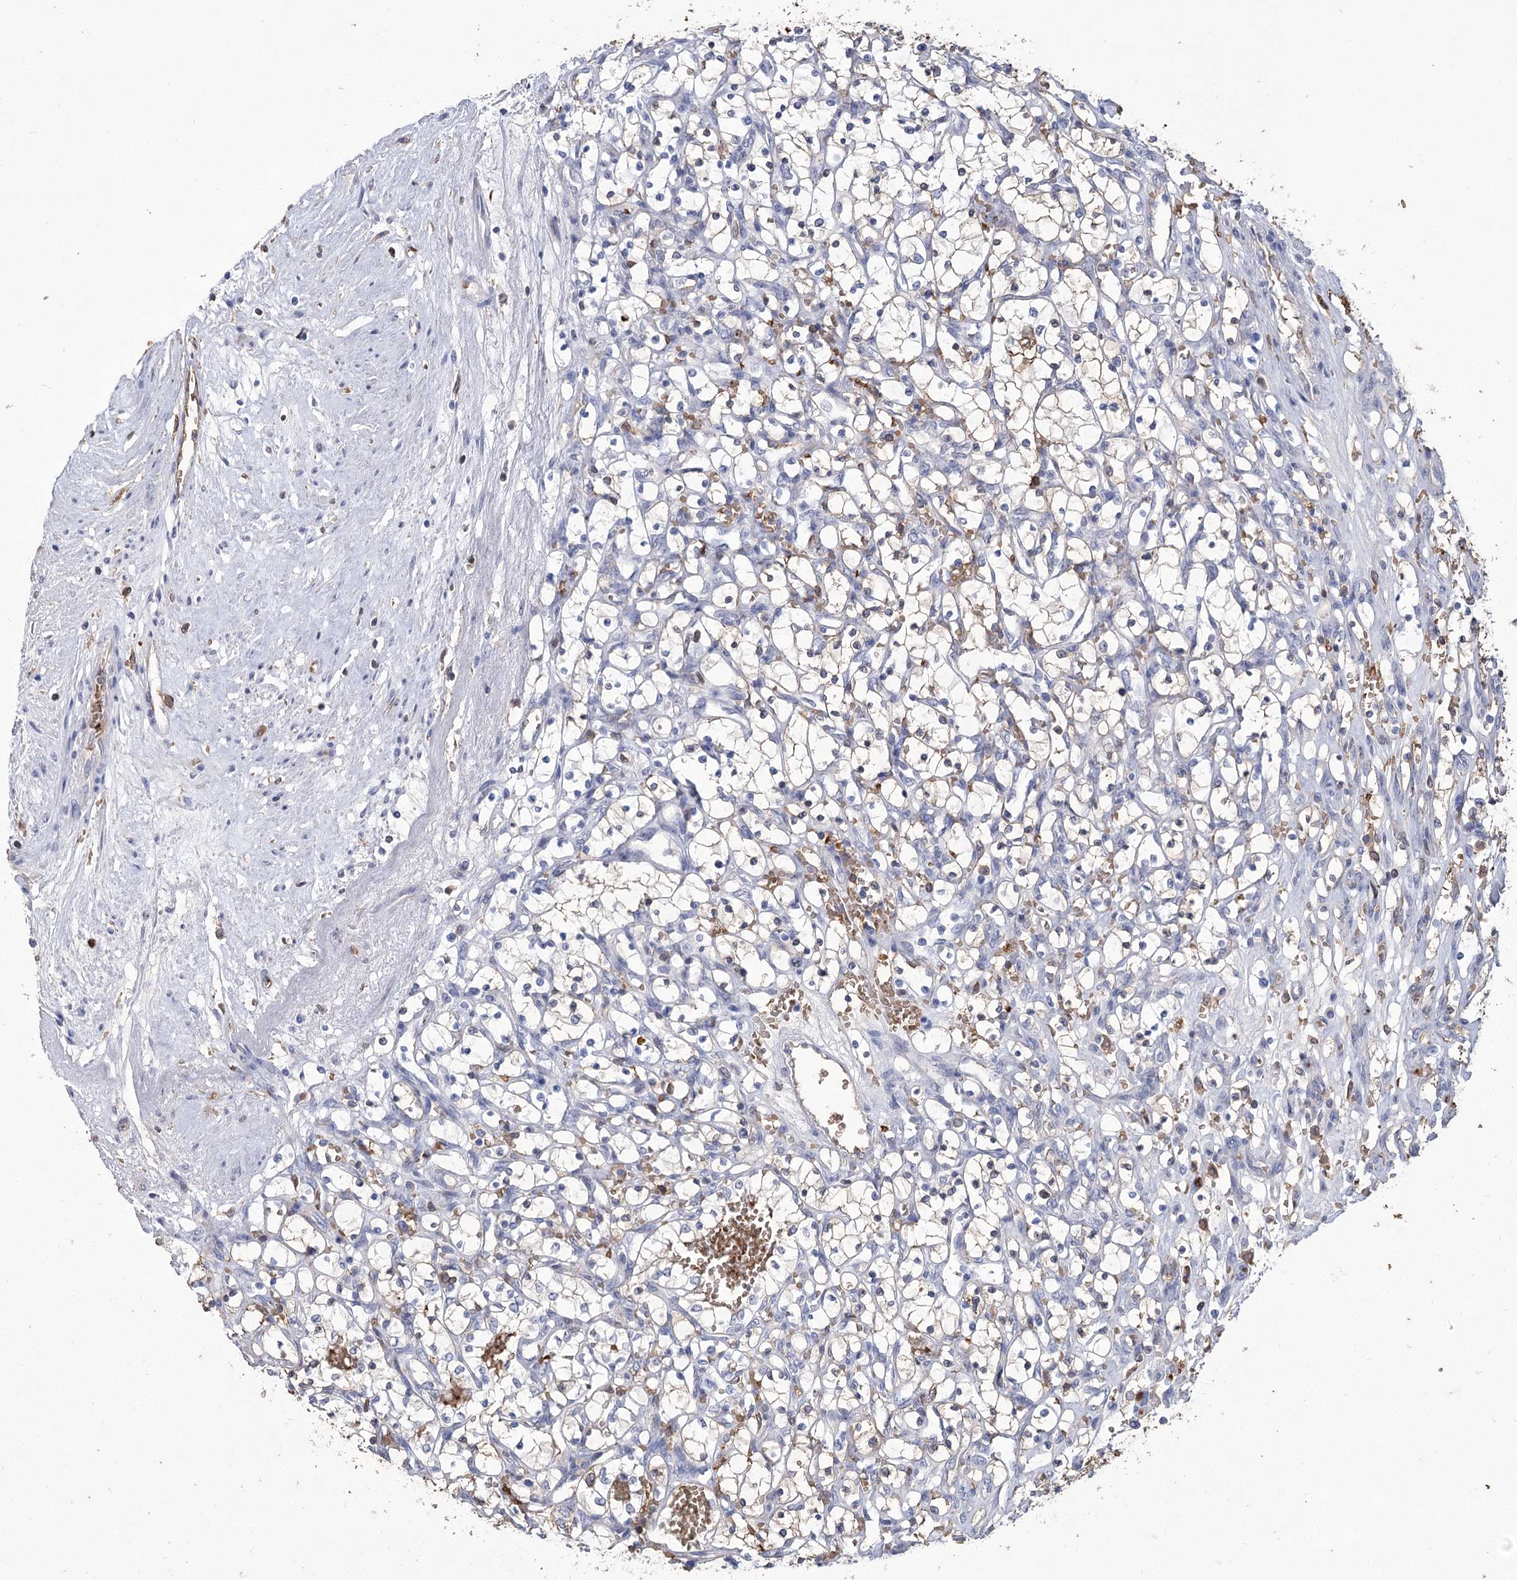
{"staining": {"intensity": "negative", "quantity": "none", "location": "none"}, "tissue": "renal cancer", "cell_type": "Tumor cells", "image_type": "cancer", "snomed": [{"axis": "morphology", "description": "Adenocarcinoma, NOS"}, {"axis": "topography", "description": "Kidney"}], "caption": "This histopathology image is of renal cancer (adenocarcinoma) stained with IHC to label a protein in brown with the nuclei are counter-stained blue. There is no positivity in tumor cells.", "gene": "HBA1", "patient": {"sex": "female", "age": 69}}